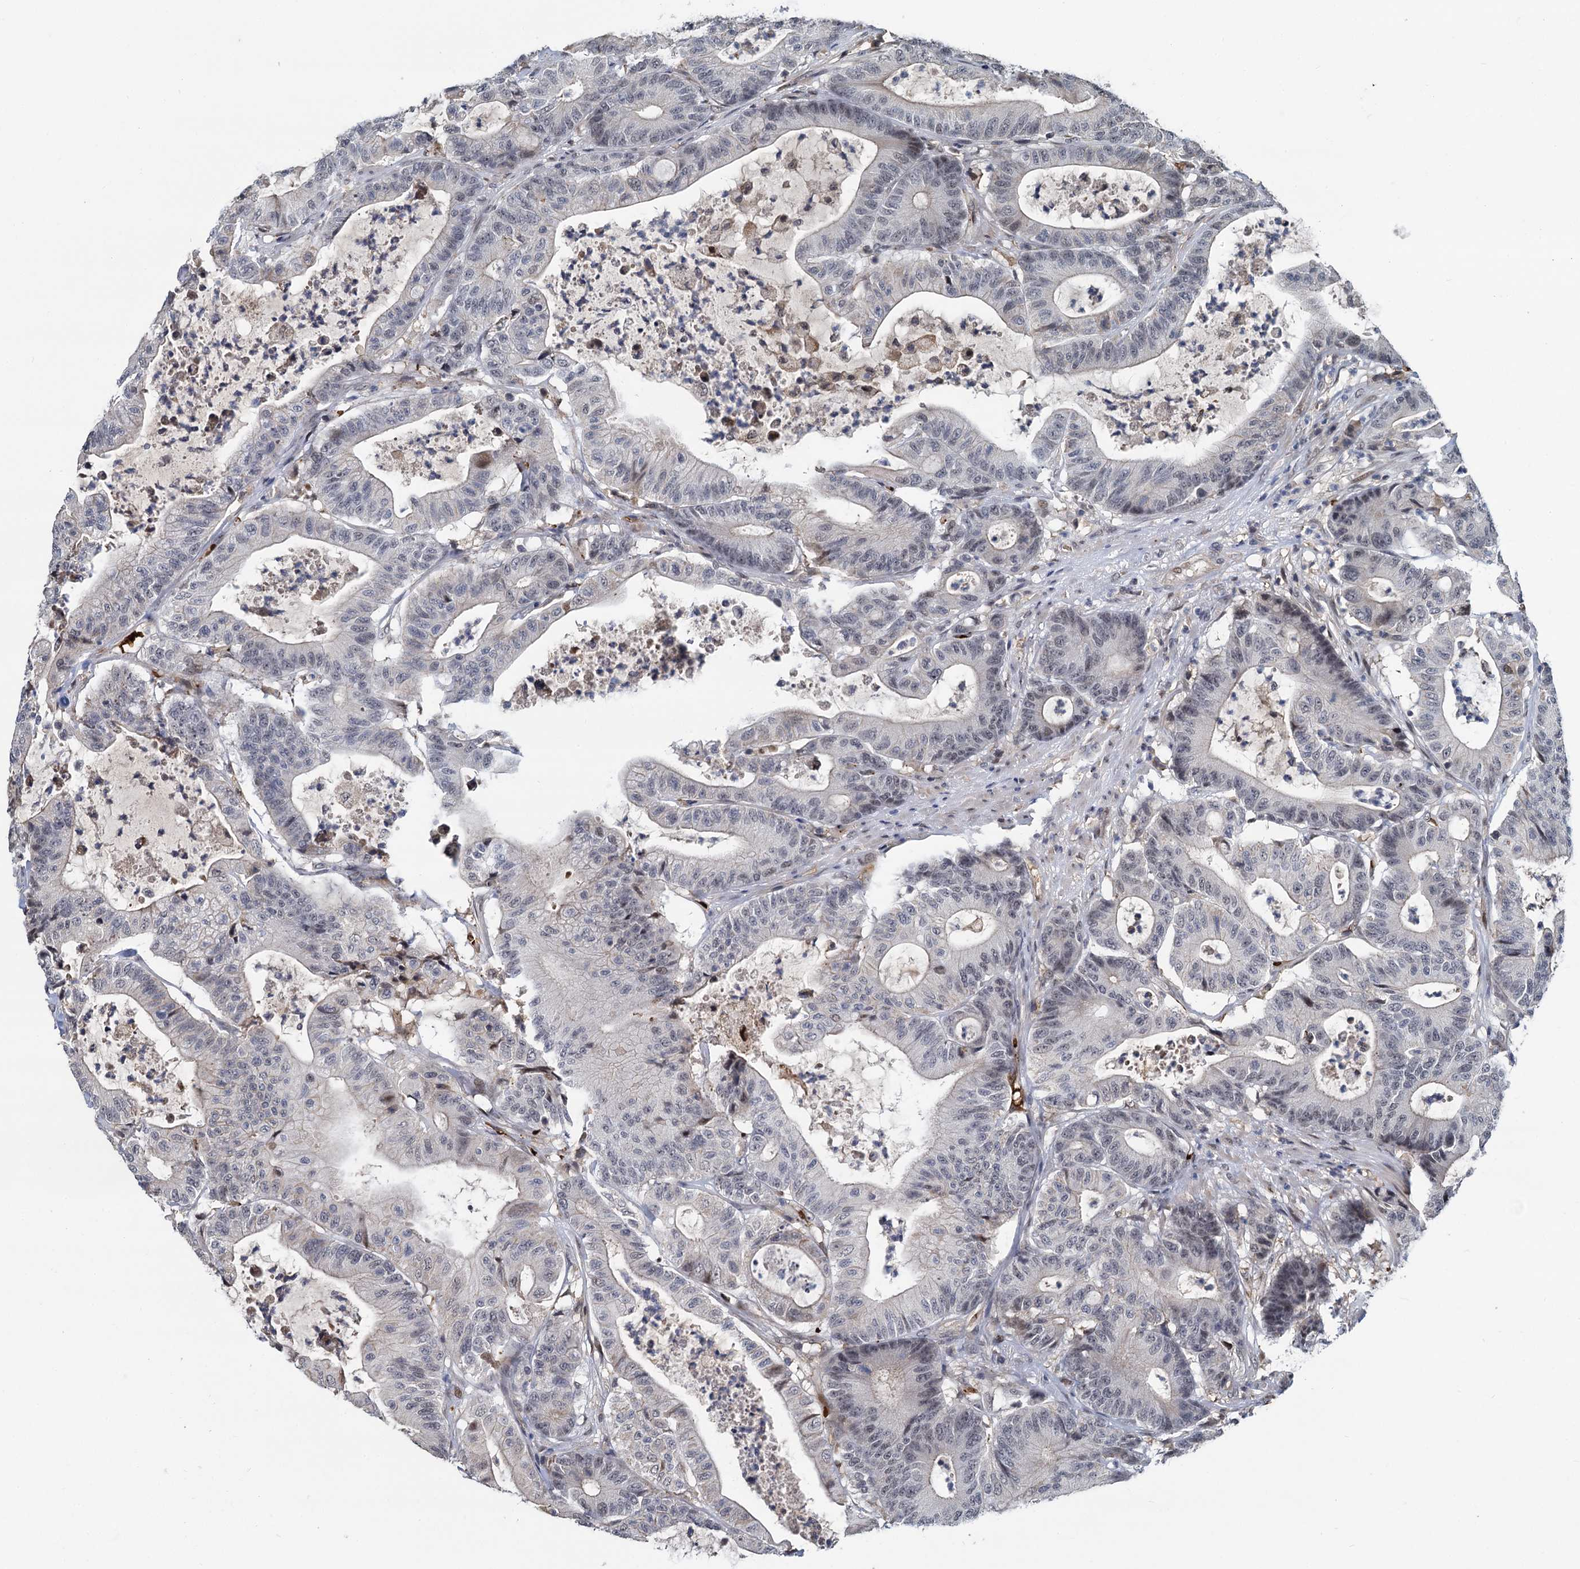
{"staining": {"intensity": "negative", "quantity": "none", "location": "none"}, "tissue": "colorectal cancer", "cell_type": "Tumor cells", "image_type": "cancer", "snomed": [{"axis": "morphology", "description": "Adenocarcinoma, NOS"}, {"axis": "topography", "description": "Colon"}], "caption": "This is an immunohistochemistry (IHC) photomicrograph of human adenocarcinoma (colorectal). There is no staining in tumor cells.", "gene": "FANCI", "patient": {"sex": "female", "age": 84}}